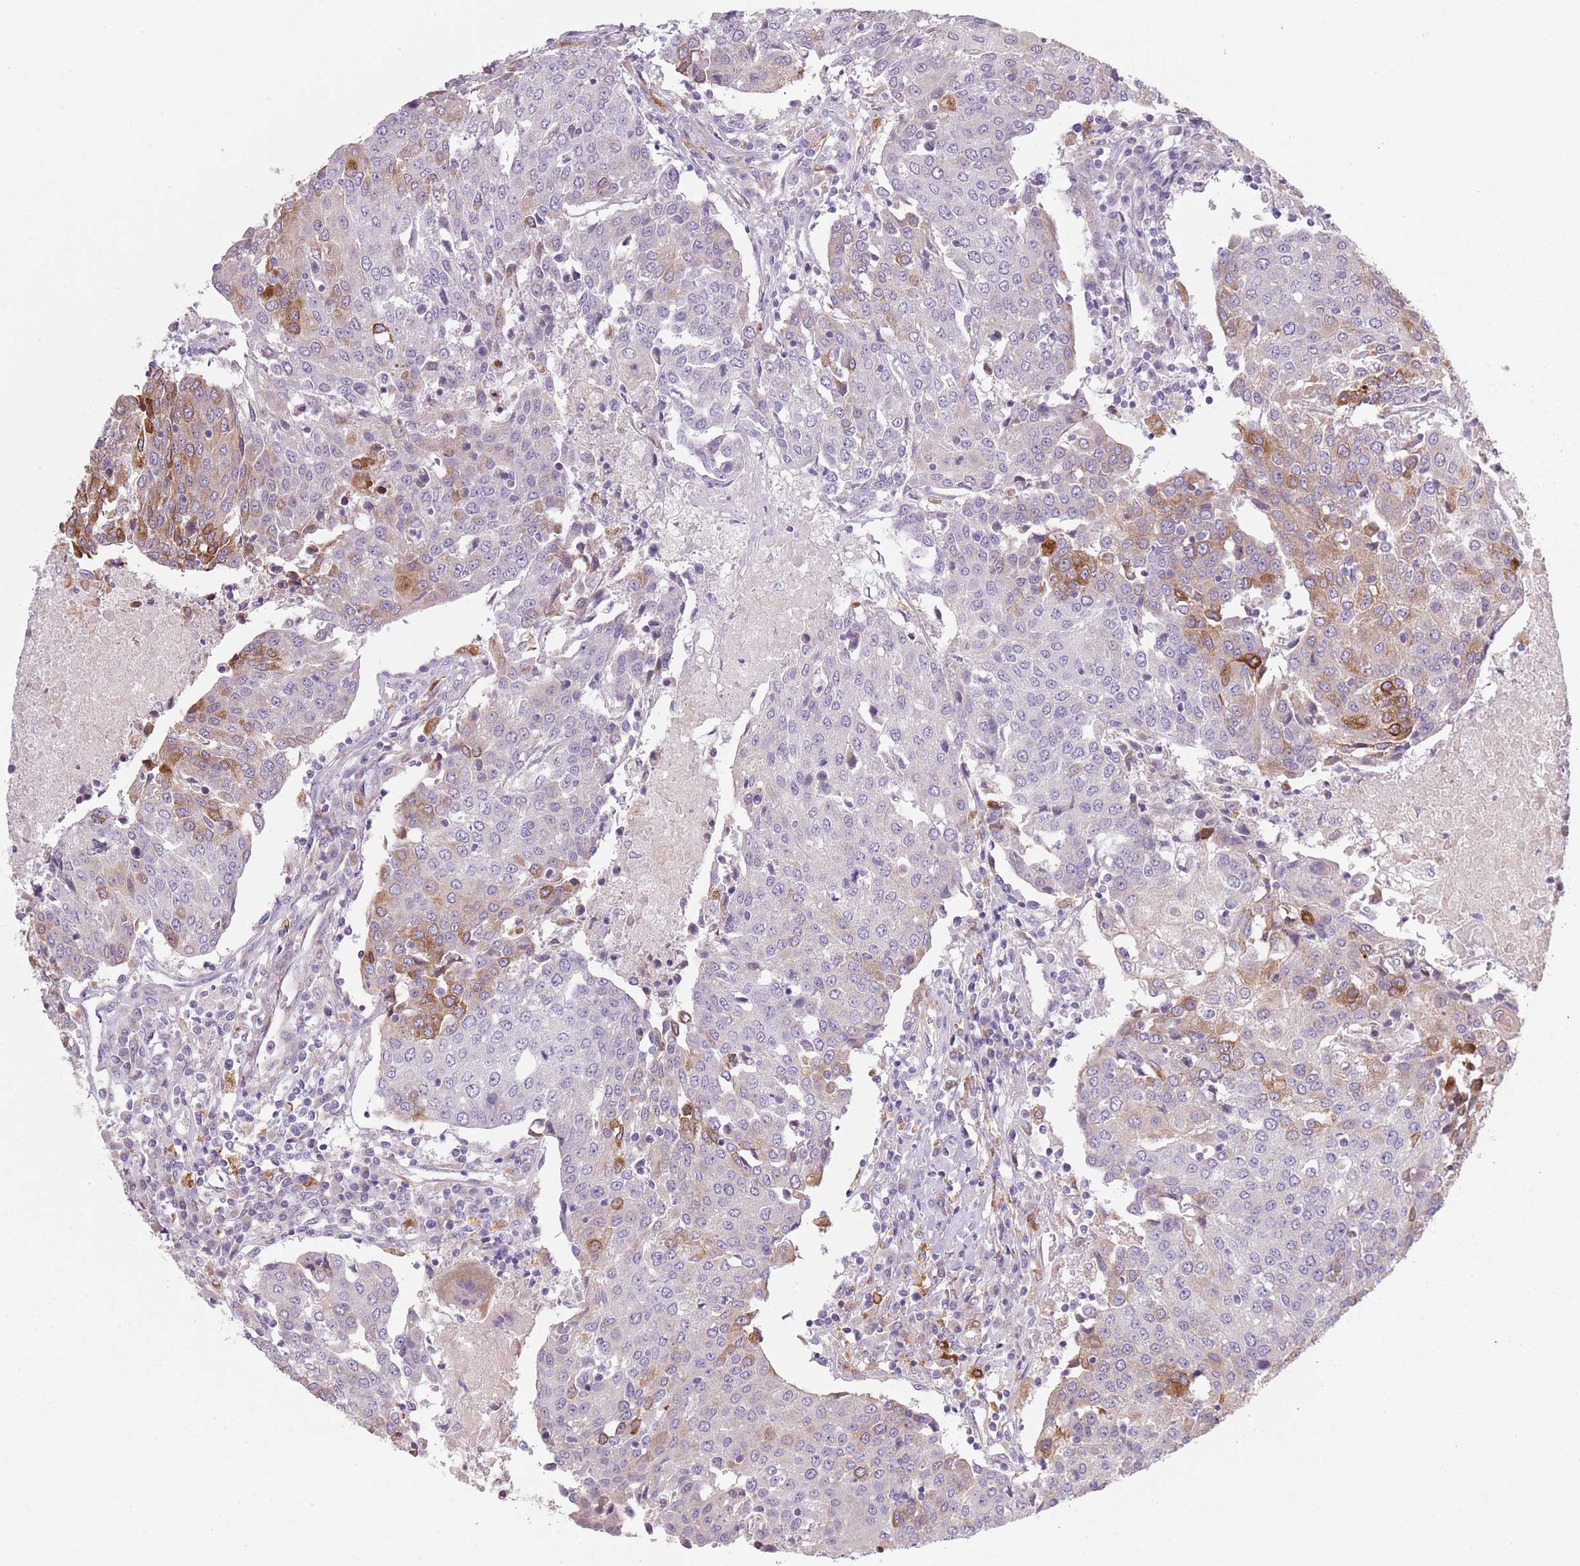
{"staining": {"intensity": "moderate", "quantity": "<25%", "location": "cytoplasmic/membranous"}, "tissue": "urothelial cancer", "cell_type": "Tumor cells", "image_type": "cancer", "snomed": [{"axis": "morphology", "description": "Urothelial carcinoma, High grade"}, {"axis": "topography", "description": "Urinary bladder"}], "caption": "Human urothelial cancer stained for a protein (brown) demonstrates moderate cytoplasmic/membranous positive expression in approximately <25% of tumor cells.", "gene": "COQ5", "patient": {"sex": "female", "age": 85}}